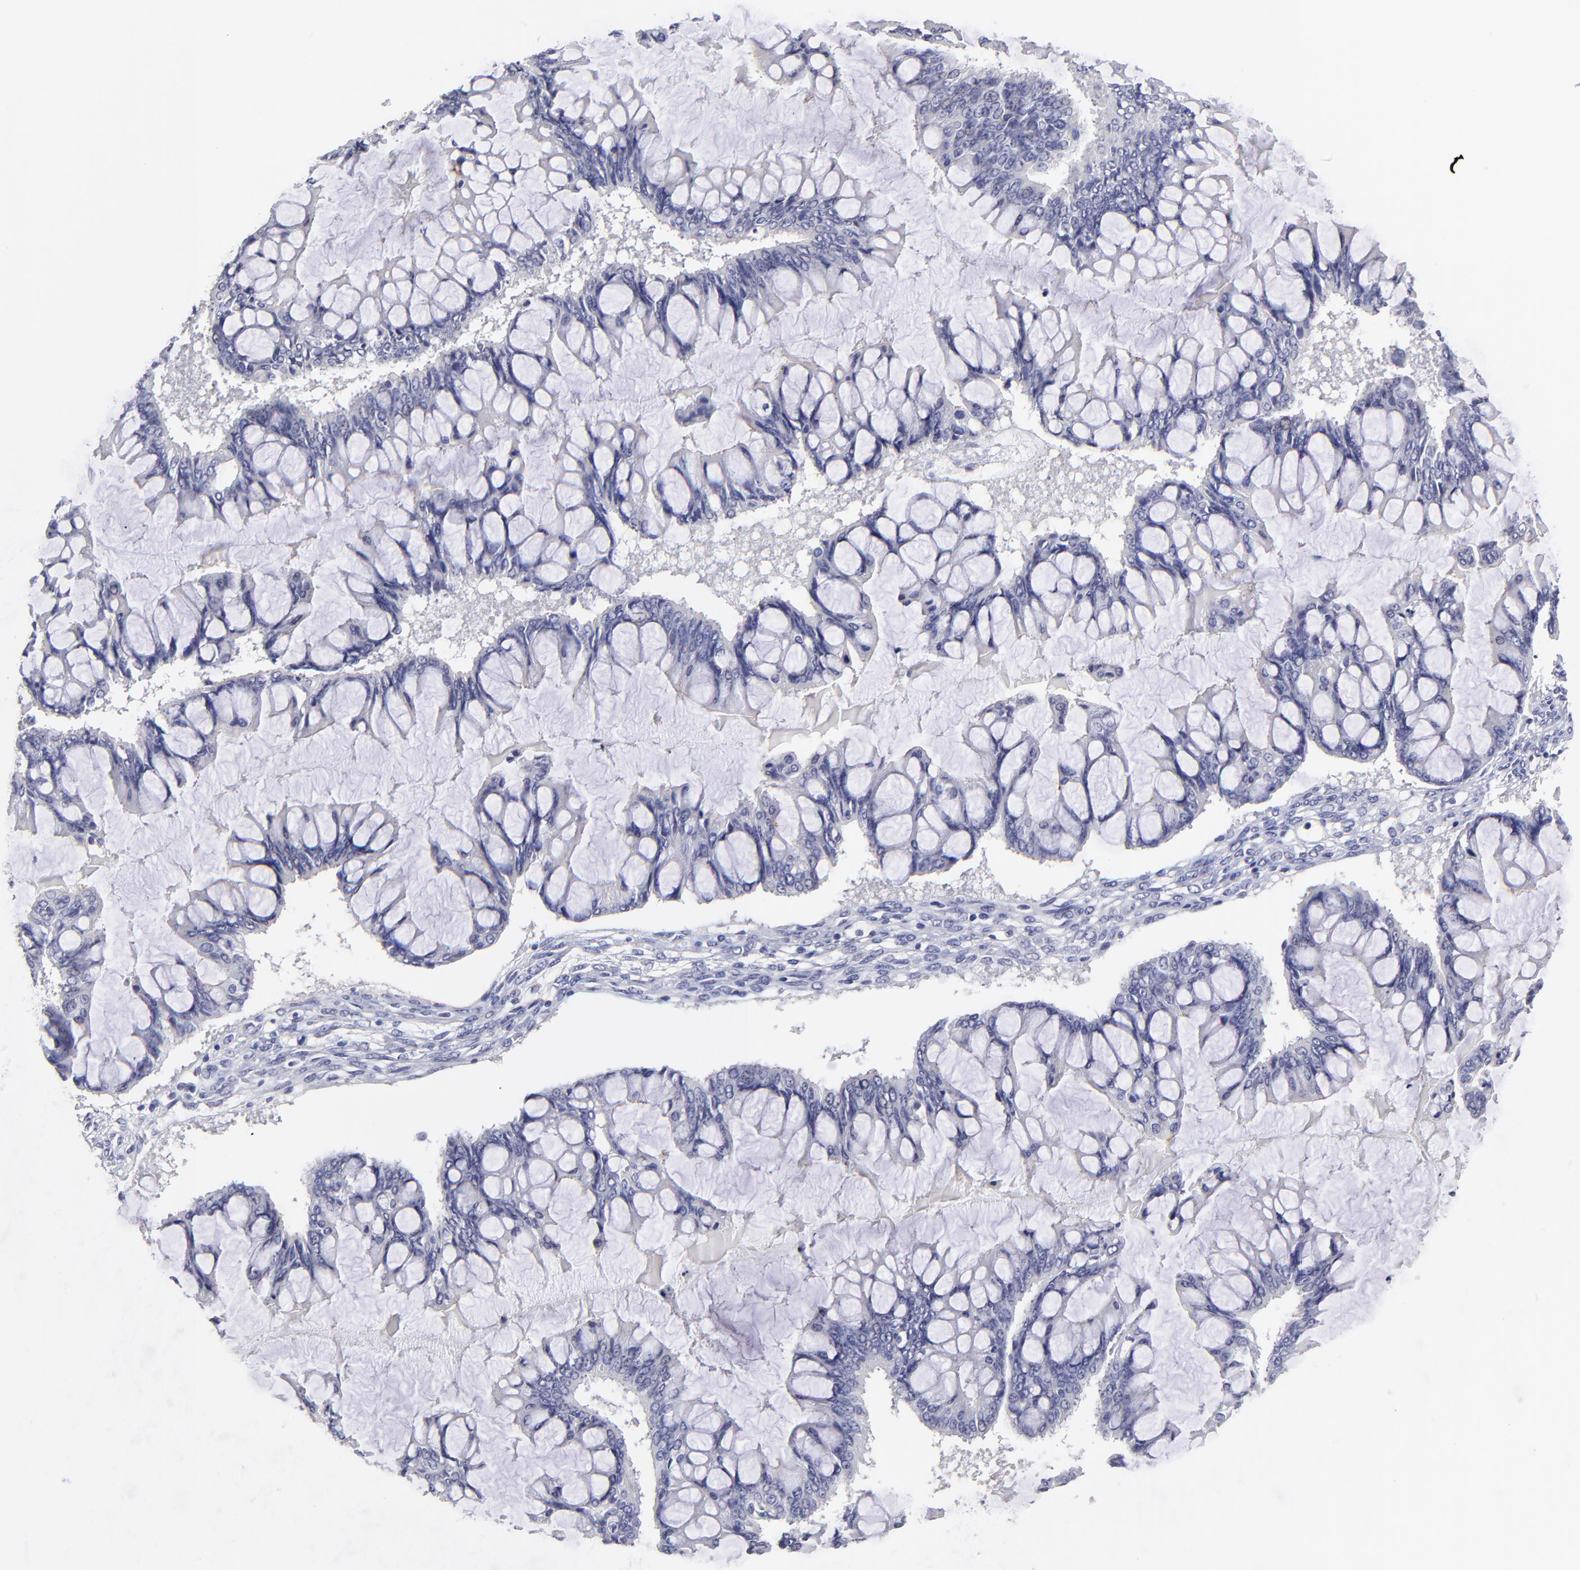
{"staining": {"intensity": "negative", "quantity": "none", "location": "none"}, "tissue": "ovarian cancer", "cell_type": "Tumor cells", "image_type": "cancer", "snomed": [{"axis": "morphology", "description": "Cystadenocarcinoma, mucinous, NOS"}, {"axis": "topography", "description": "Ovary"}], "caption": "A photomicrograph of human ovarian mucinous cystadenocarcinoma is negative for staining in tumor cells.", "gene": "BTG2", "patient": {"sex": "female", "age": 73}}